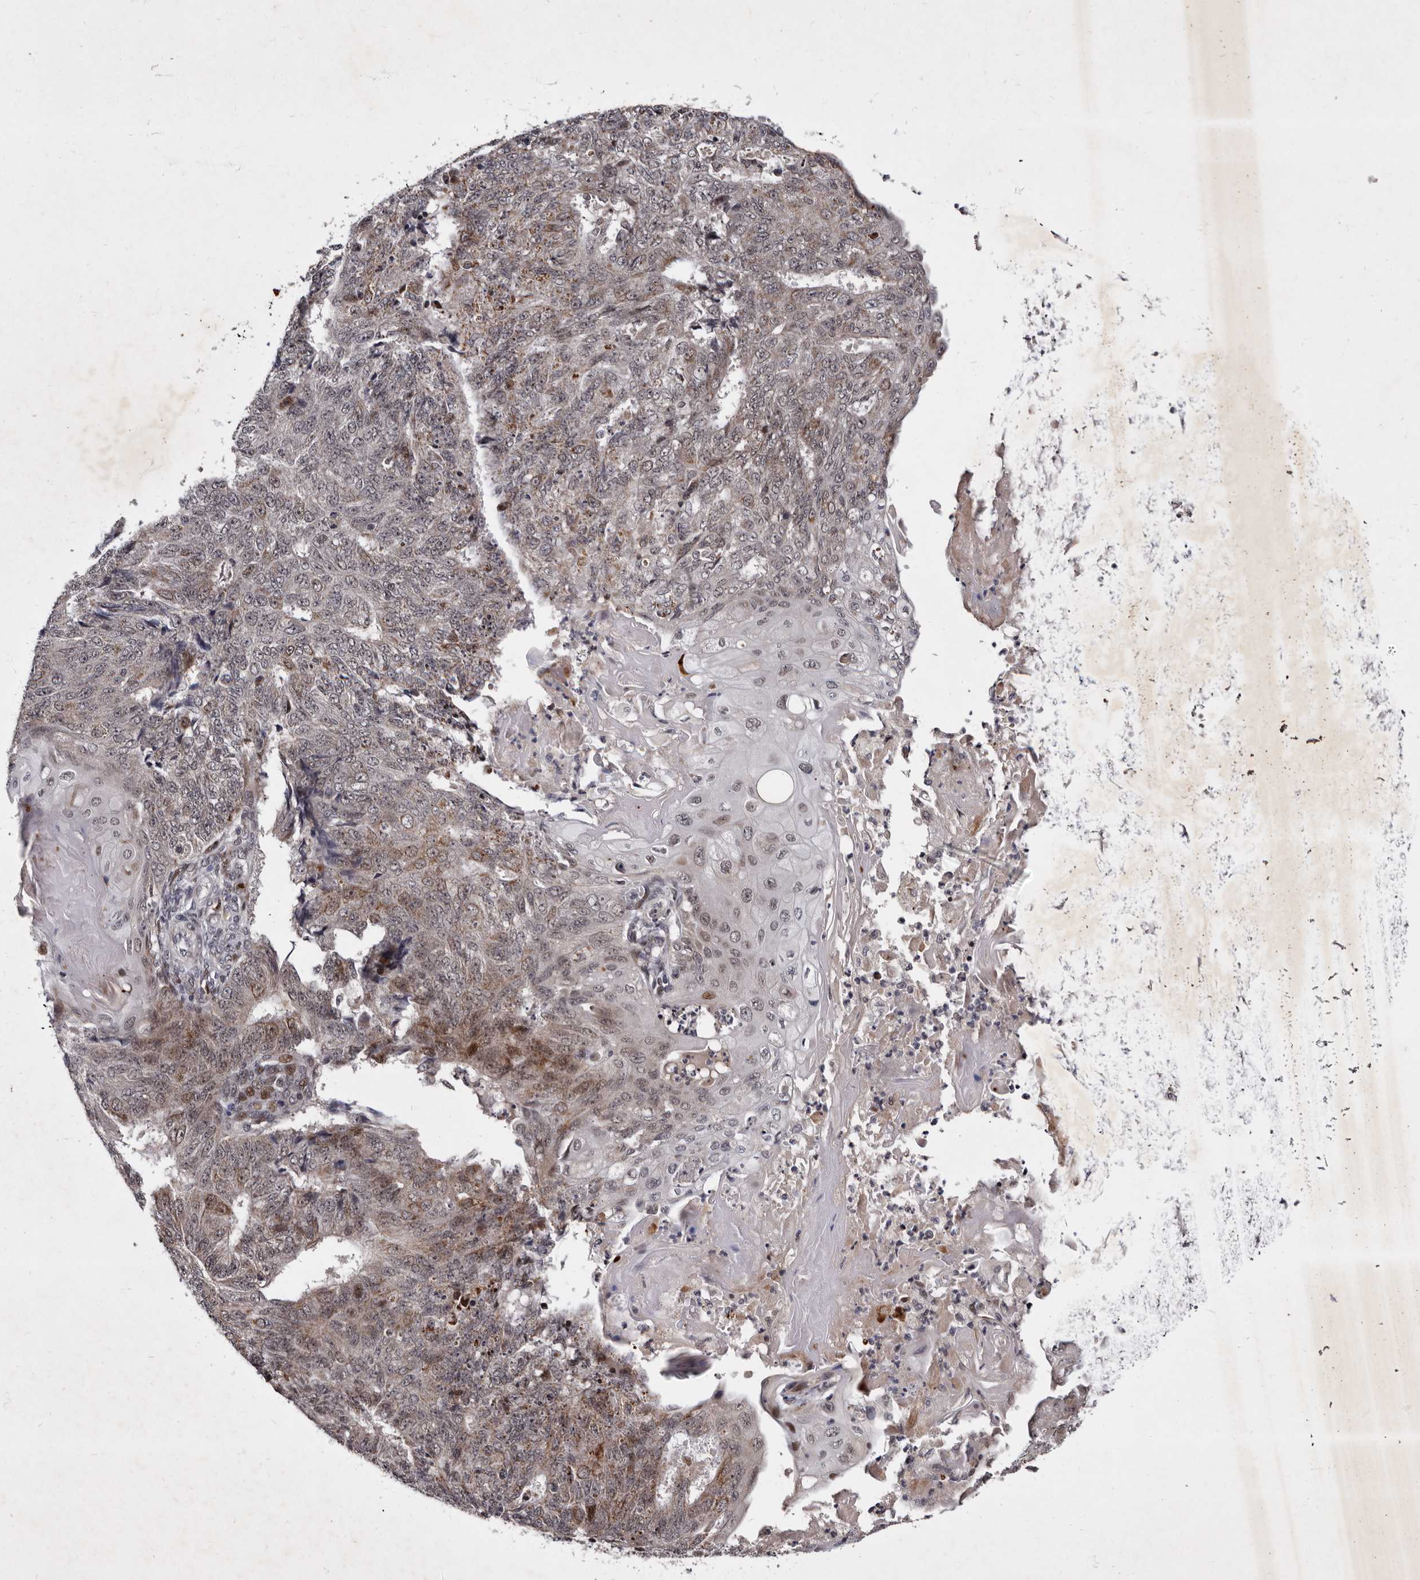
{"staining": {"intensity": "weak", "quantity": "25%-75%", "location": "cytoplasmic/membranous,nuclear"}, "tissue": "endometrial cancer", "cell_type": "Tumor cells", "image_type": "cancer", "snomed": [{"axis": "morphology", "description": "Adenocarcinoma, NOS"}, {"axis": "topography", "description": "Endometrium"}], "caption": "Human endometrial cancer (adenocarcinoma) stained with a protein marker reveals weak staining in tumor cells.", "gene": "TNKS", "patient": {"sex": "female", "age": 32}}